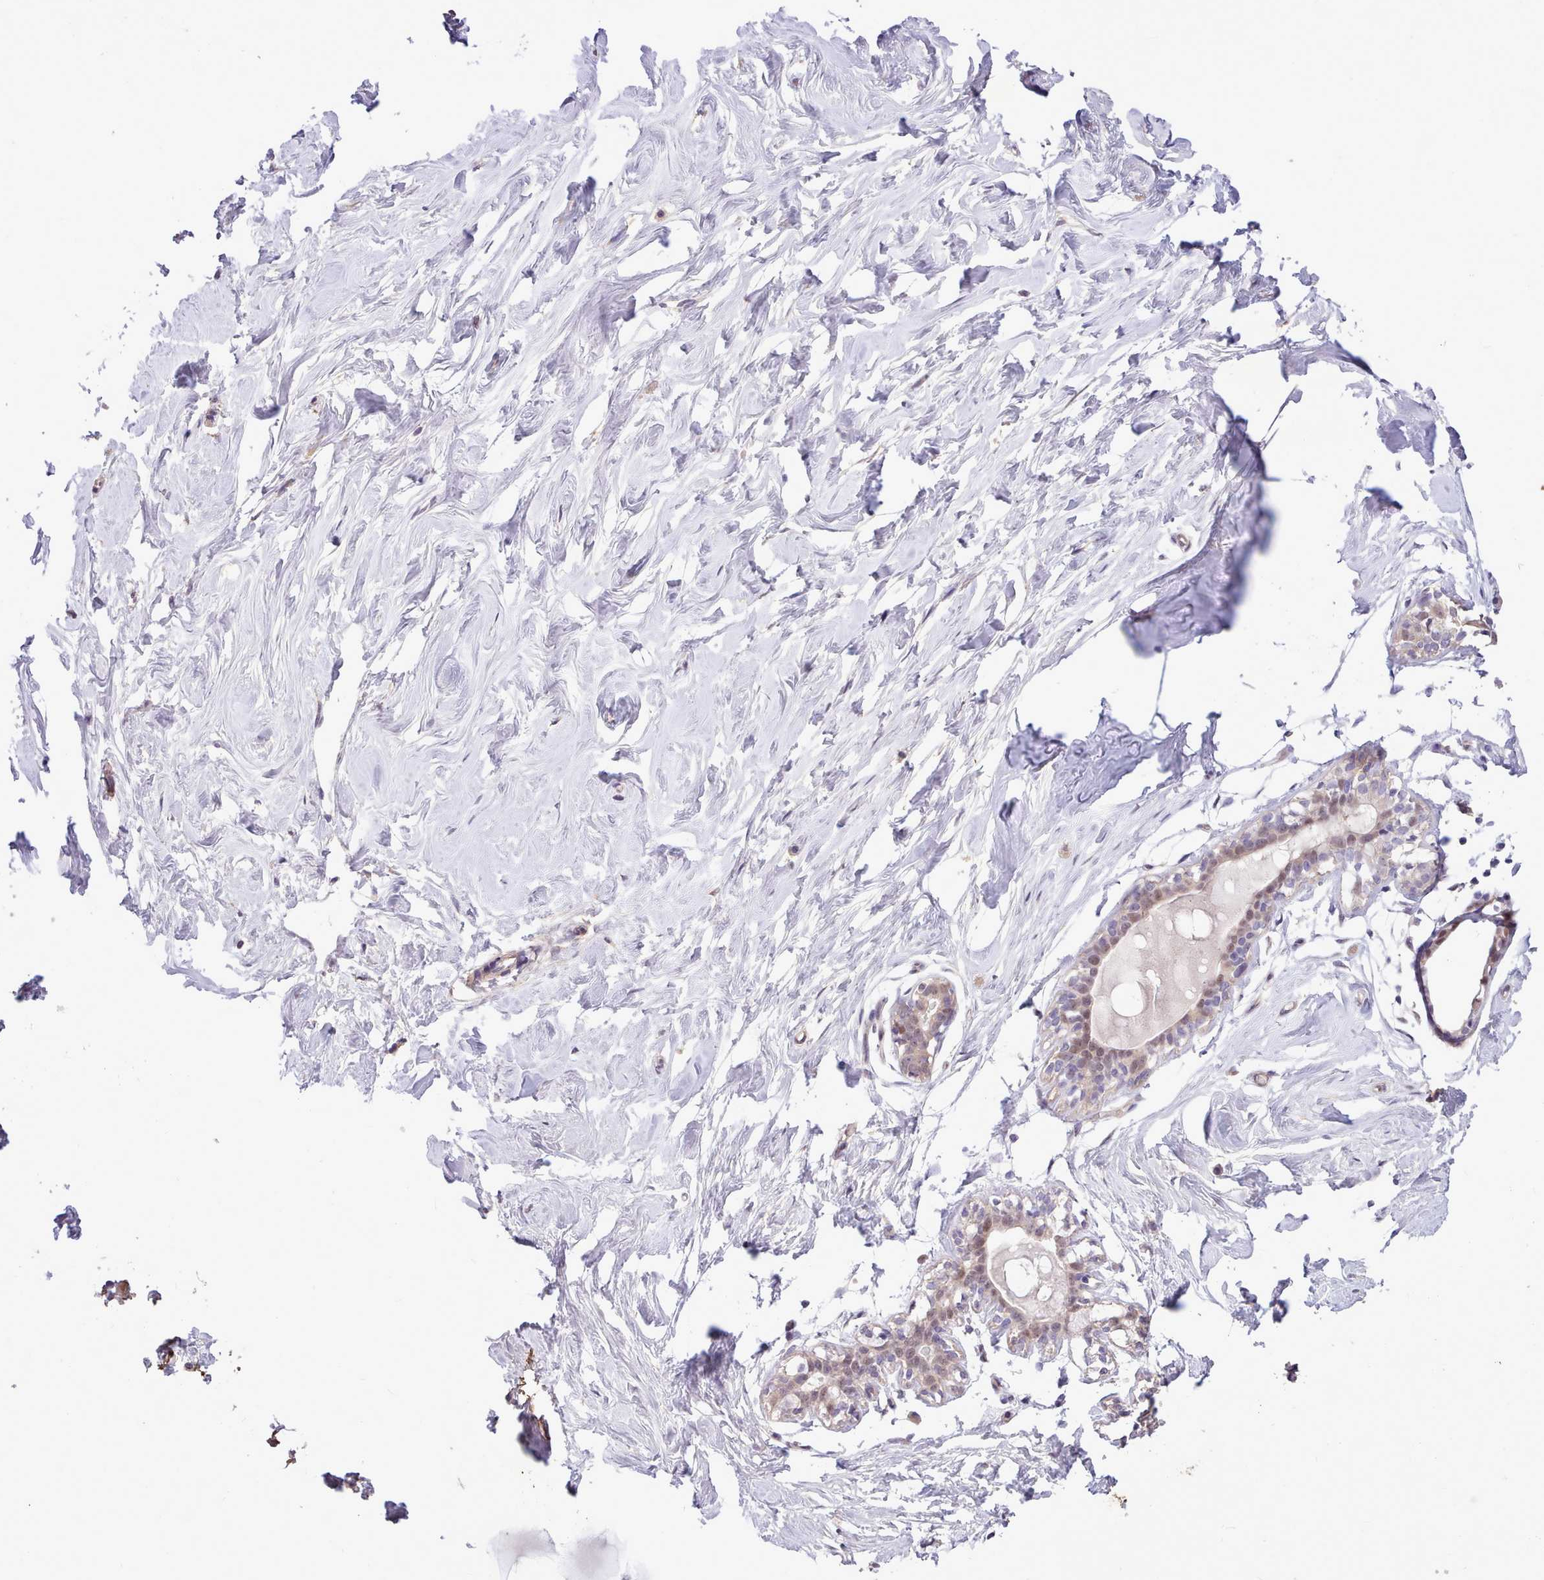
{"staining": {"intensity": "negative", "quantity": "none", "location": "none"}, "tissue": "breast", "cell_type": "Adipocytes", "image_type": "normal", "snomed": [{"axis": "morphology", "description": "Normal tissue, NOS"}, {"axis": "morphology", "description": "Adenoma, NOS"}, {"axis": "topography", "description": "Breast"}], "caption": "This micrograph is of unremarkable breast stained with immunohistochemistry to label a protein in brown with the nuclei are counter-stained blue. There is no expression in adipocytes. Brightfield microscopy of IHC stained with DAB (brown) and hematoxylin (blue), captured at high magnification.", "gene": "ZNF607", "patient": {"sex": "female", "age": 23}}